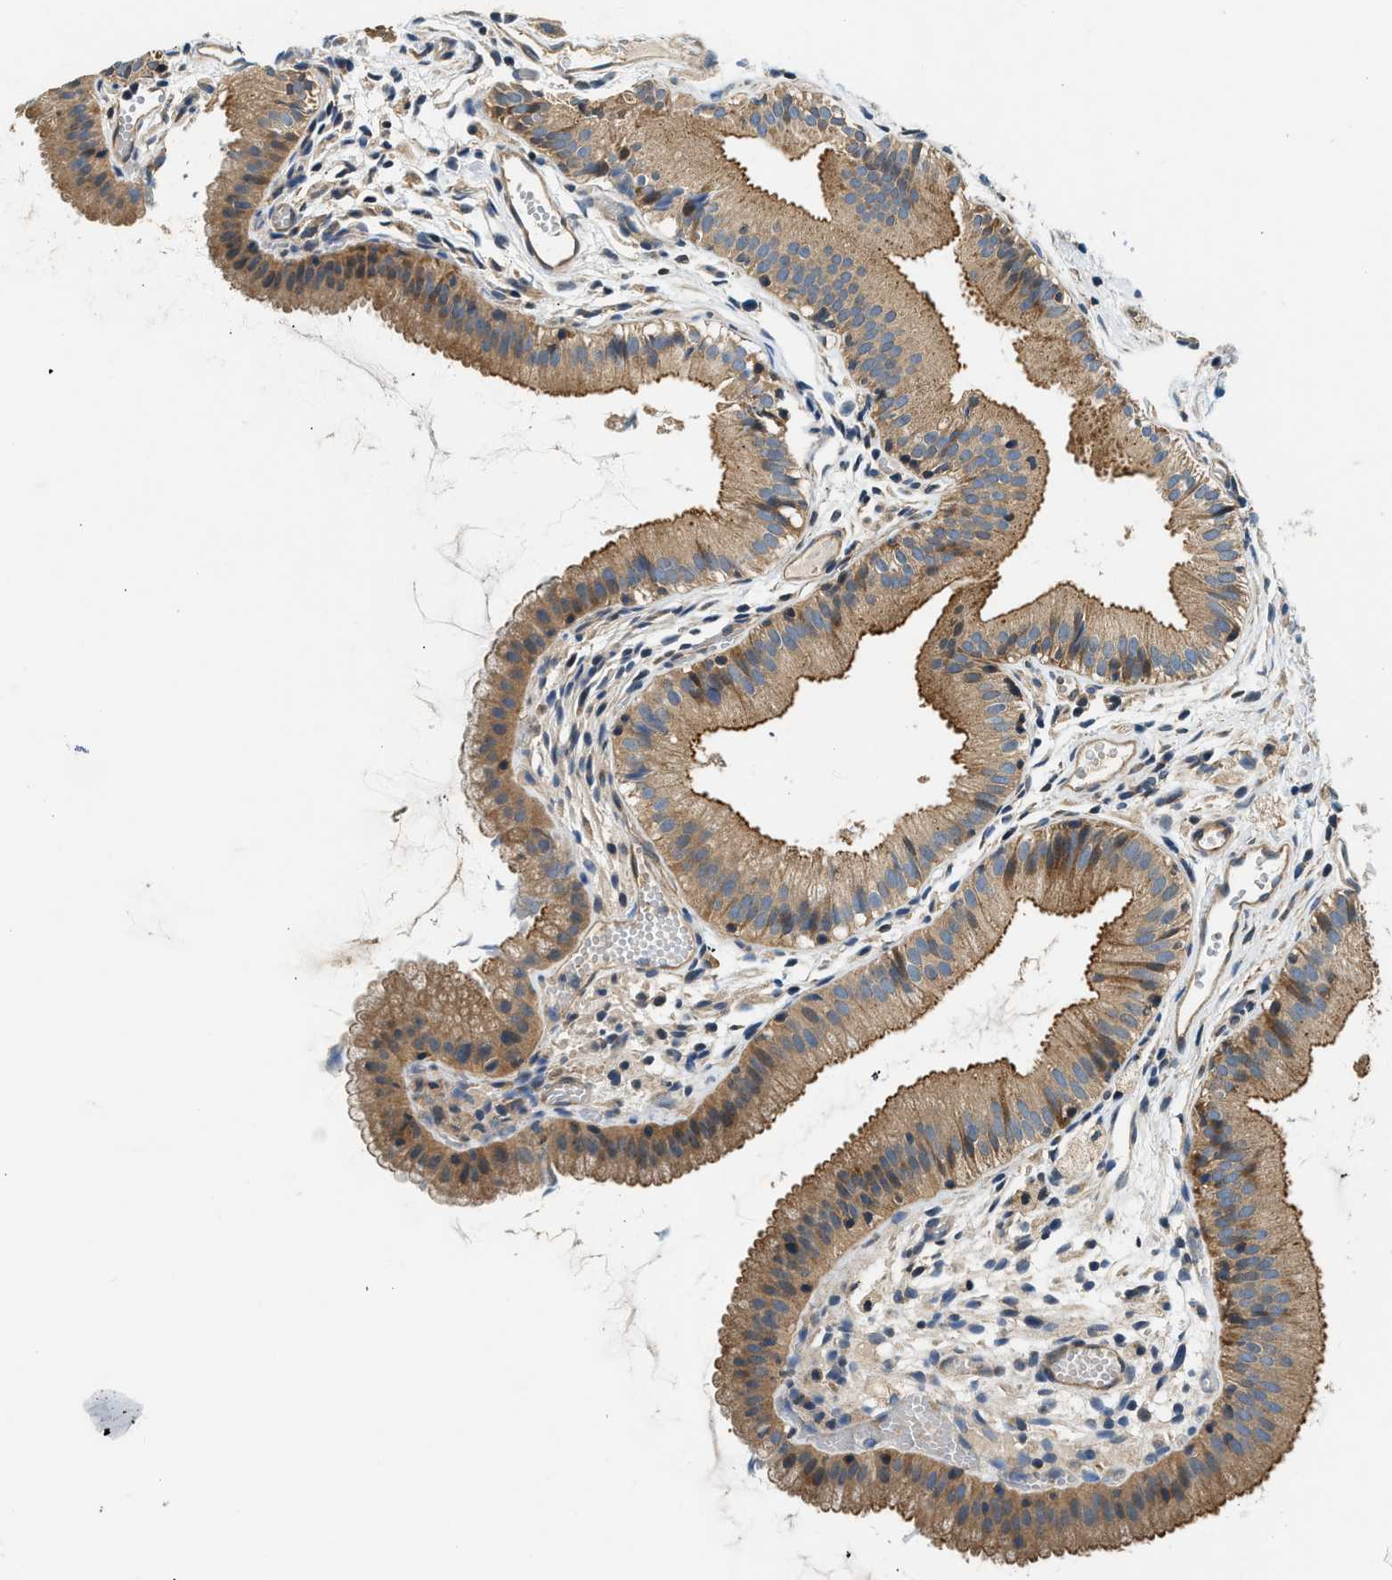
{"staining": {"intensity": "moderate", "quantity": ">75%", "location": "cytoplasmic/membranous"}, "tissue": "gallbladder", "cell_type": "Glandular cells", "image_type": "normal", "snomed": [{"axis": "morphology", "description": "Normal tissue, NOS"}, {"axis": "topography", "description": "Gallbladder"}], "caption": "High-magnification brightfield microscopy of unremarkable gallbladder stained with DAB (brown) and counterstained with hematoxylin (blue). glandular cells exhibit moderate cytoplasmic/membranous positivity is present in about>75% of cells. Nuclei are stained in blue.", "gene": "IL3RA", "patient": {"sex": "female", "age": 26}}